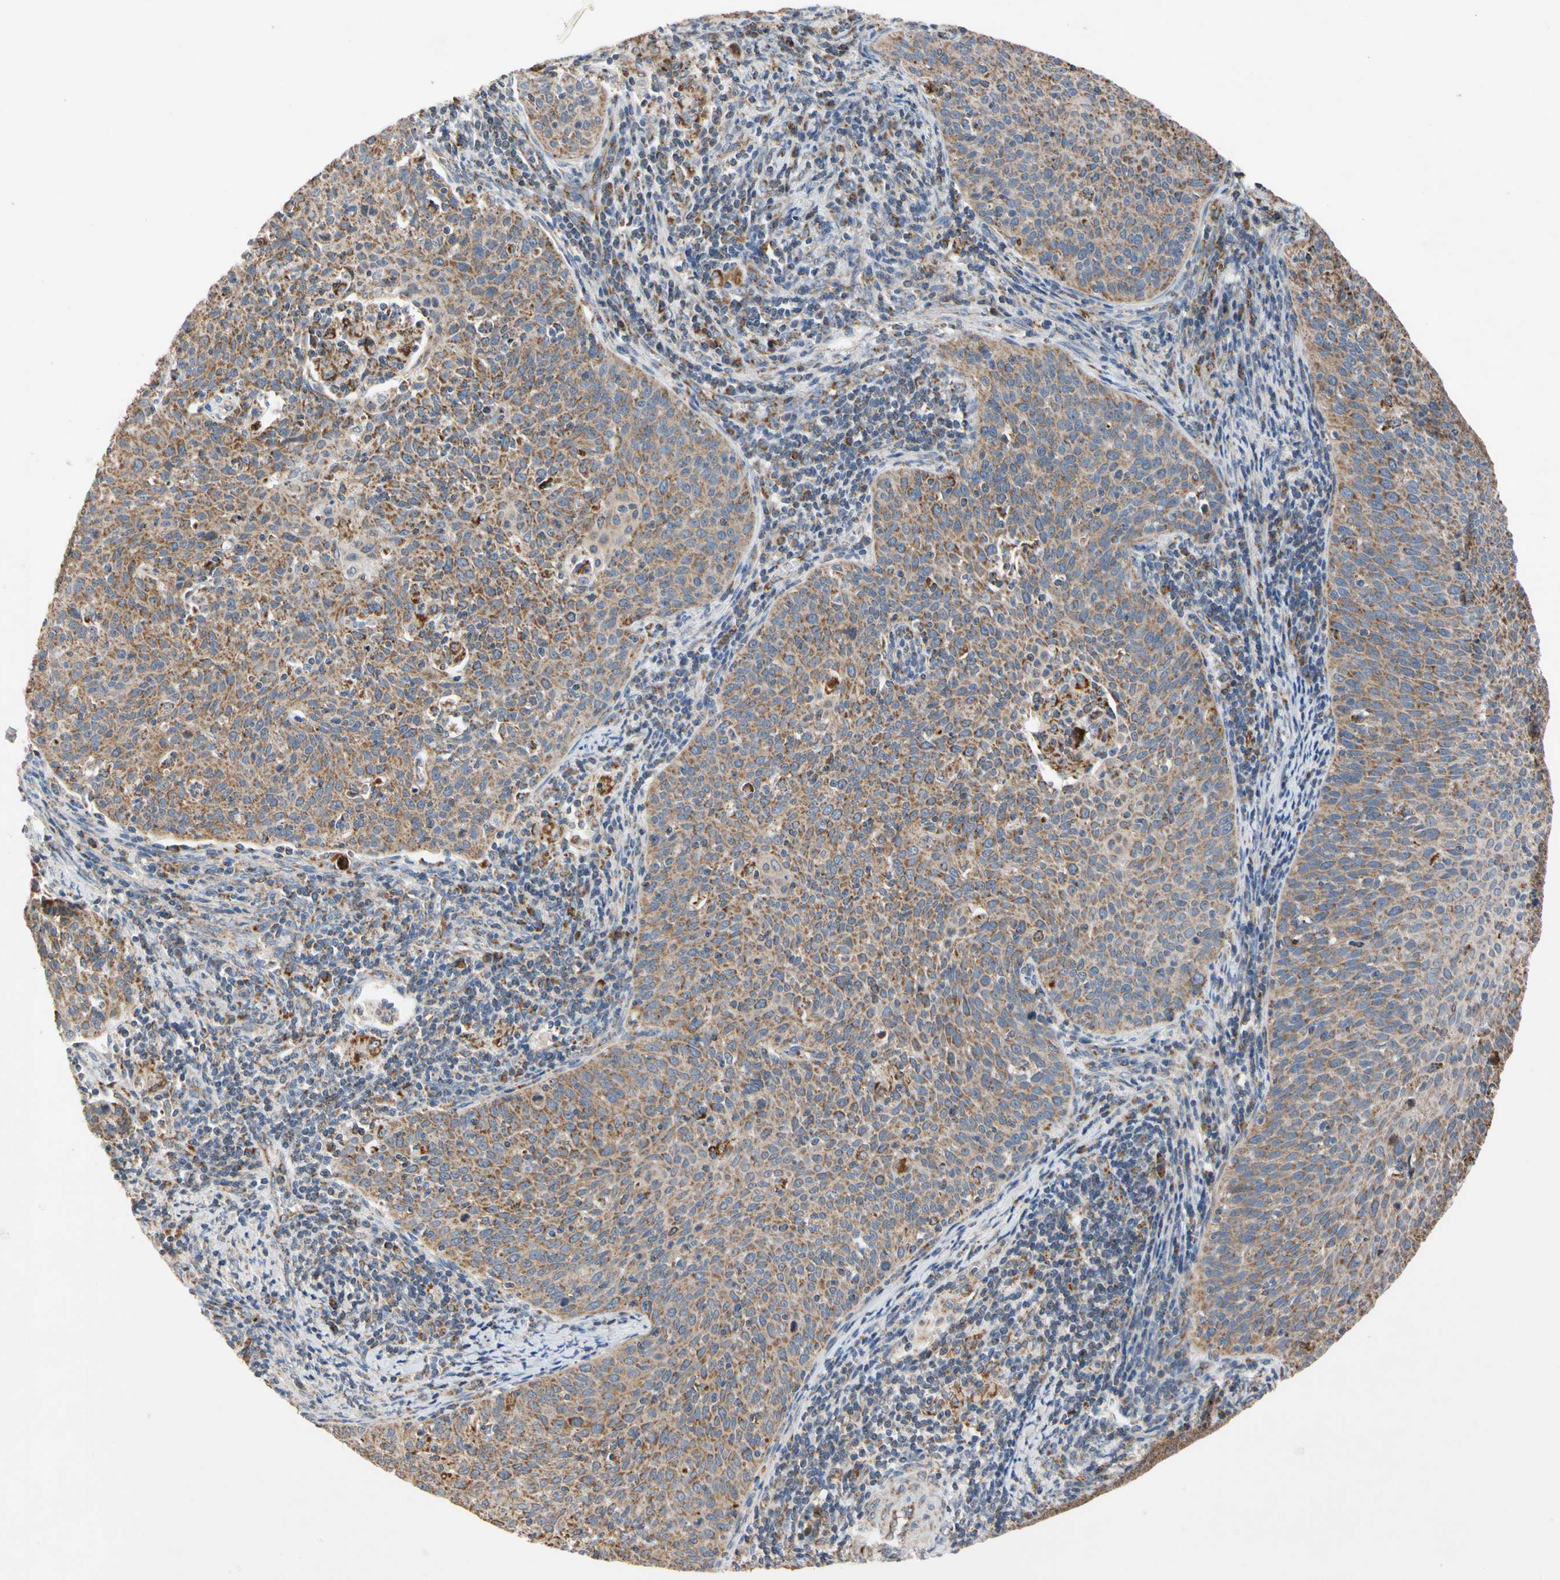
{"staining": {"intensity": "moderate", "quantity": ">75%", "location": "cytoplasmic/membranous"}, "tissue": "cervical cancer", "cell_type": "Tumor cells", "image_type": "cancer", "snomed": [{"axis": "morphology", "description": "Squamous cell carcinoma, NOS"}, {"axis": "topography", "description": "Cervix"}], "caption": "Immunohistochemistry (IHC) (DAB) staining of human squamous cell carcinoma (cervical) shows moderate cytoplasmic/membranous protein expression in approximately >75% of tumor cells.", "gene": "GPD2", "patient": {"sex": "female", "age": 38}}